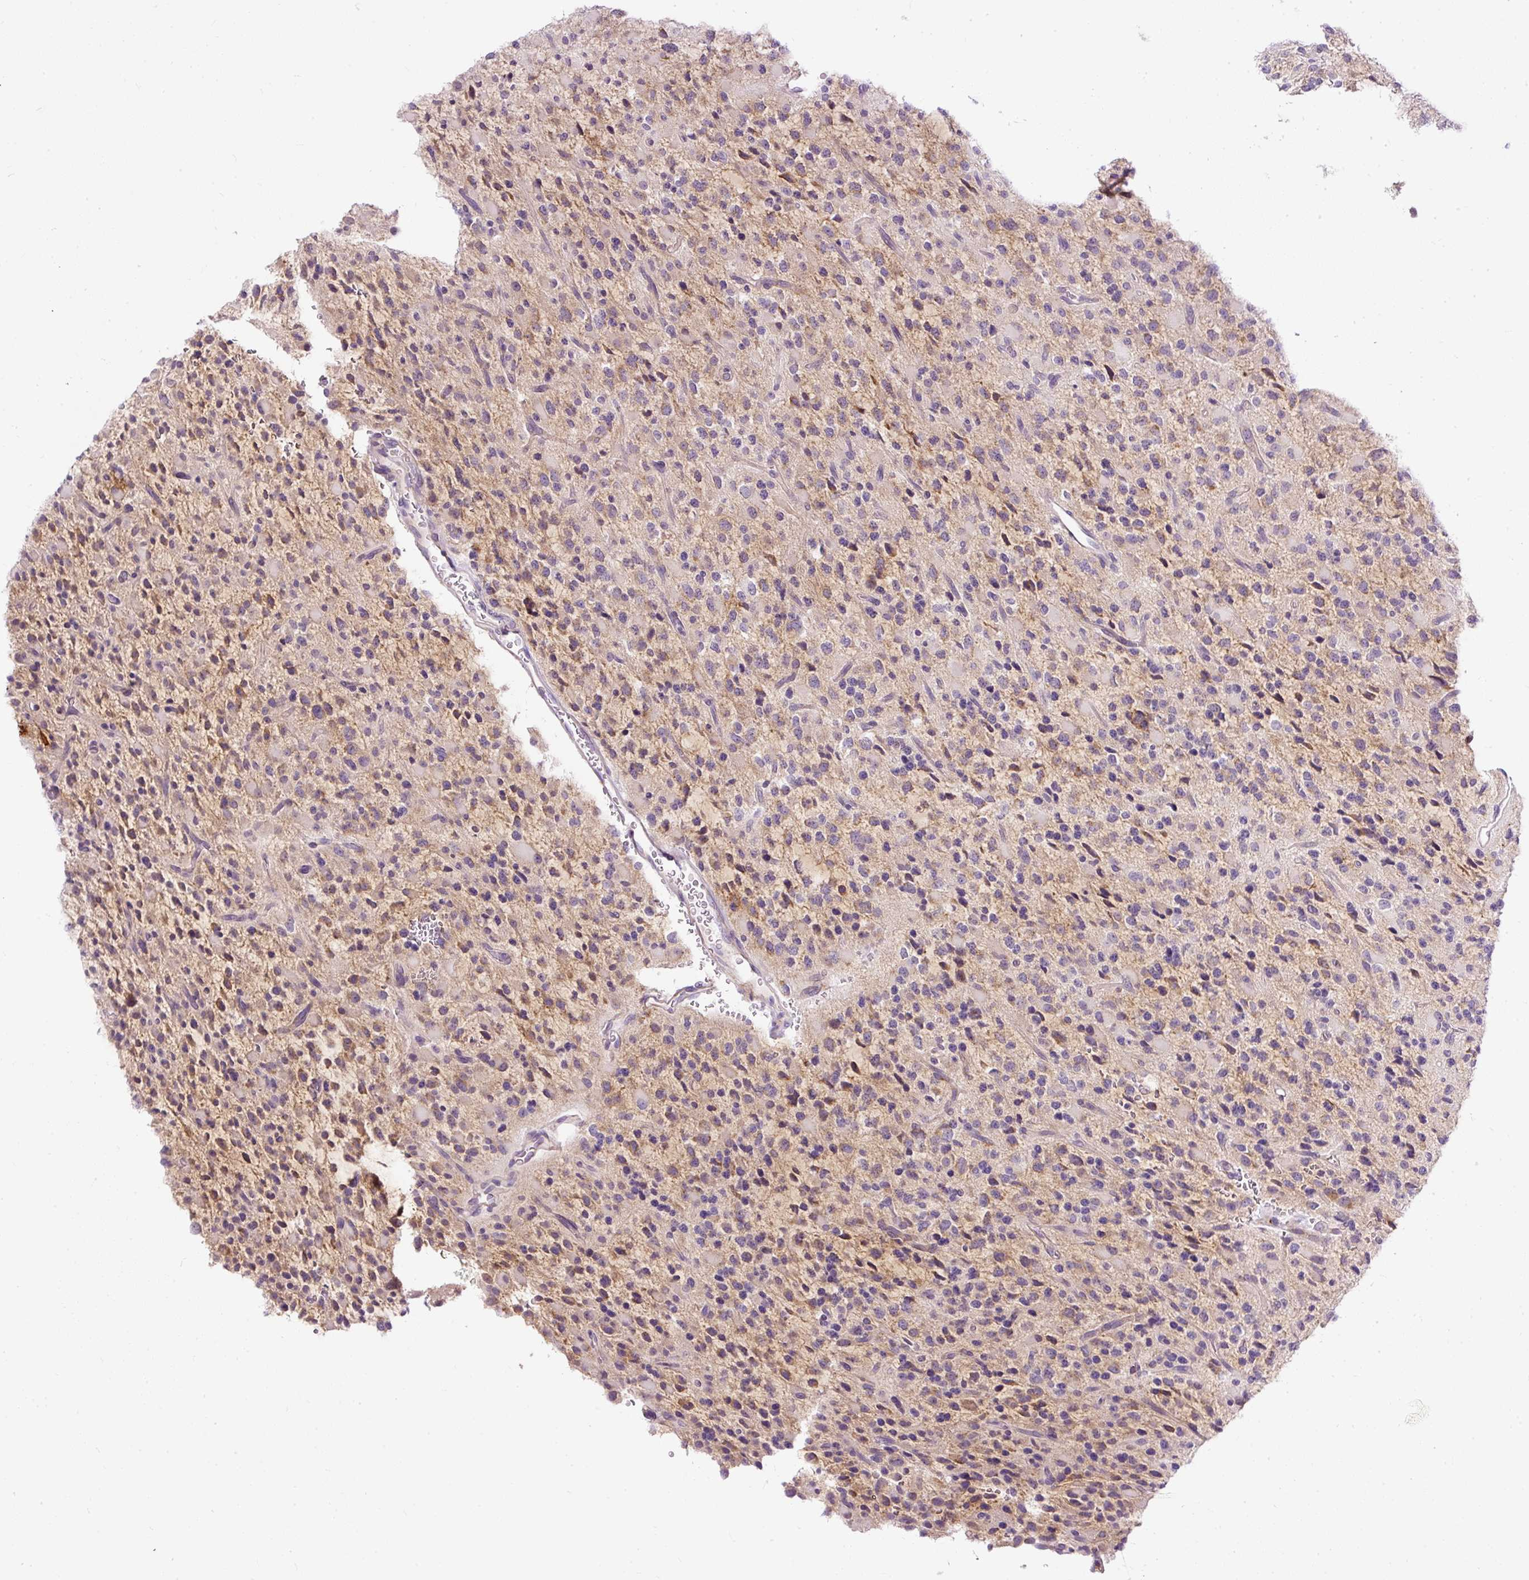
{"staining": {"intensity": "moderate", "quantity": "25%-75%", "location": "cytoplasmic/membranous"}, "tissue": "glioma", "cell_type": "Tumor cells", "image_type": "cancer", "snomed": [{"axis": "morphology", "description": "Glioma, malignant, High grade"}, {"axis": "topography", "description": "Brain"}], "caption": "A high-resolution histopathology image shows immunohistochemistry staining of glioma, which displays moderate cytoplasmic/membranous staining in approximately 25%-75% of tumor cells.", "gene": "FMC1", "patient": {"sex": "male", "age": 34}}